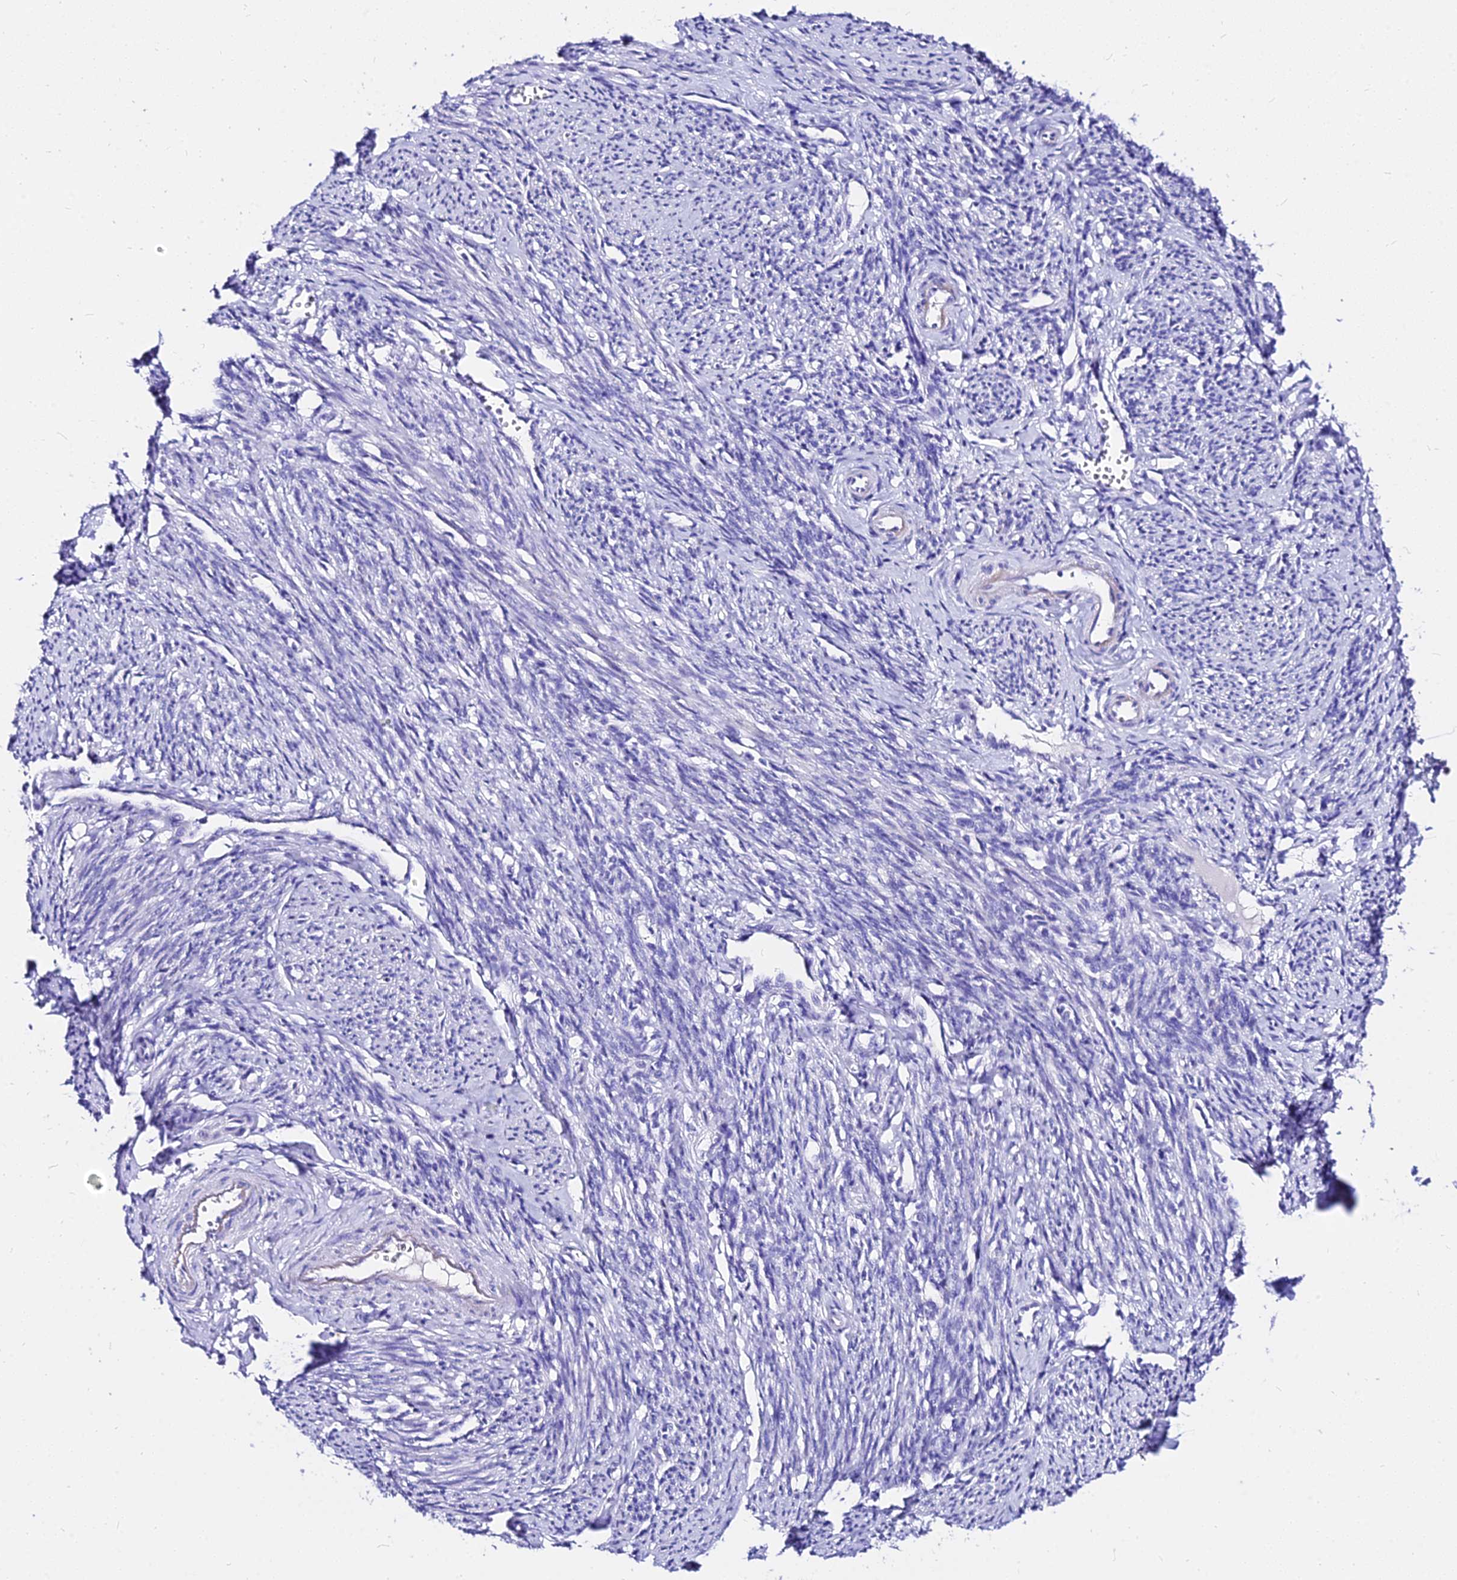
{"staining": {"intensity": "weak", "quantity": "<25%", "location": "cytoplasmic/membranous"}, "tissue": "smooth muscle", "cell_type": "Smooth muscle cells", "image_type": "normal", "snomed": [{"axis": "morphology", "description": "Normal tissue, NOS"}, {"axis": "topography", "description": "Smooth muscle"}, {"axis": "topography", "description": "Uterus"}], "caption": "Immunohistochemical staining of unremarkable smooth muscle exhibits no significant positivity in smooth muscle cells.", "gene": "DEFB106A", "patient": {"sex": "female", "age": 59}}